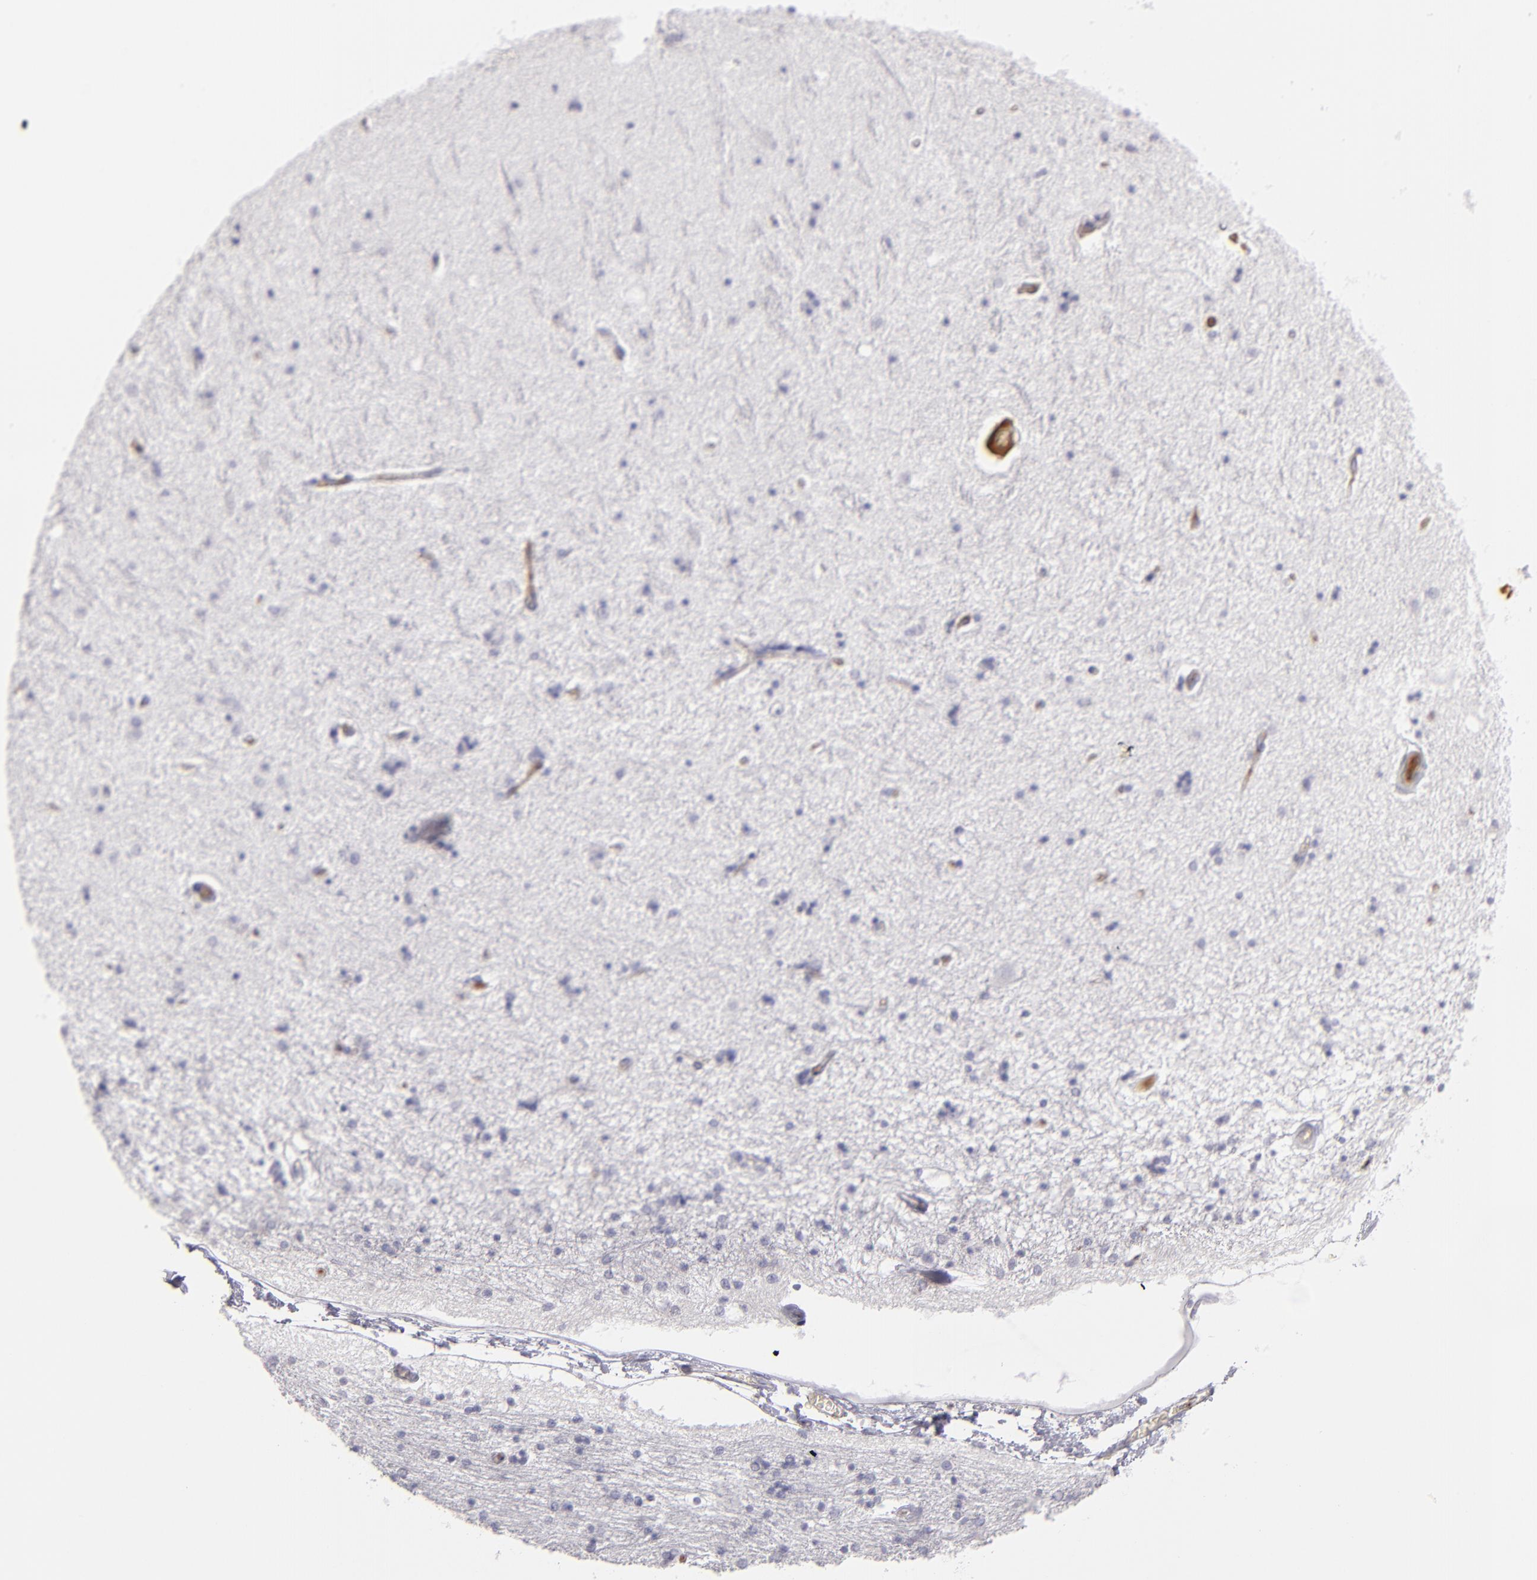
{"staining": {"intensity": "negative", "quantity": "none", "location": "none"}, "tissue": "hippocampus", "cell_type": "Glial cells", "image_type": "normal", "snomed": [{"axis": "morphology", "description": "Normal tissue, NOS"}, {"axis": "topography", "description": "Hippocampus"}], "caption": "Protein analysis of normal hippocampus shows no significant positivity in glial cells. (Stains: DAB IHC with hematoxylin counter stain, Microscopy: brightfield microscopy at high magnification).", "gene": "SERPINA1", "patient": {"sex": "female", "age": 54}}